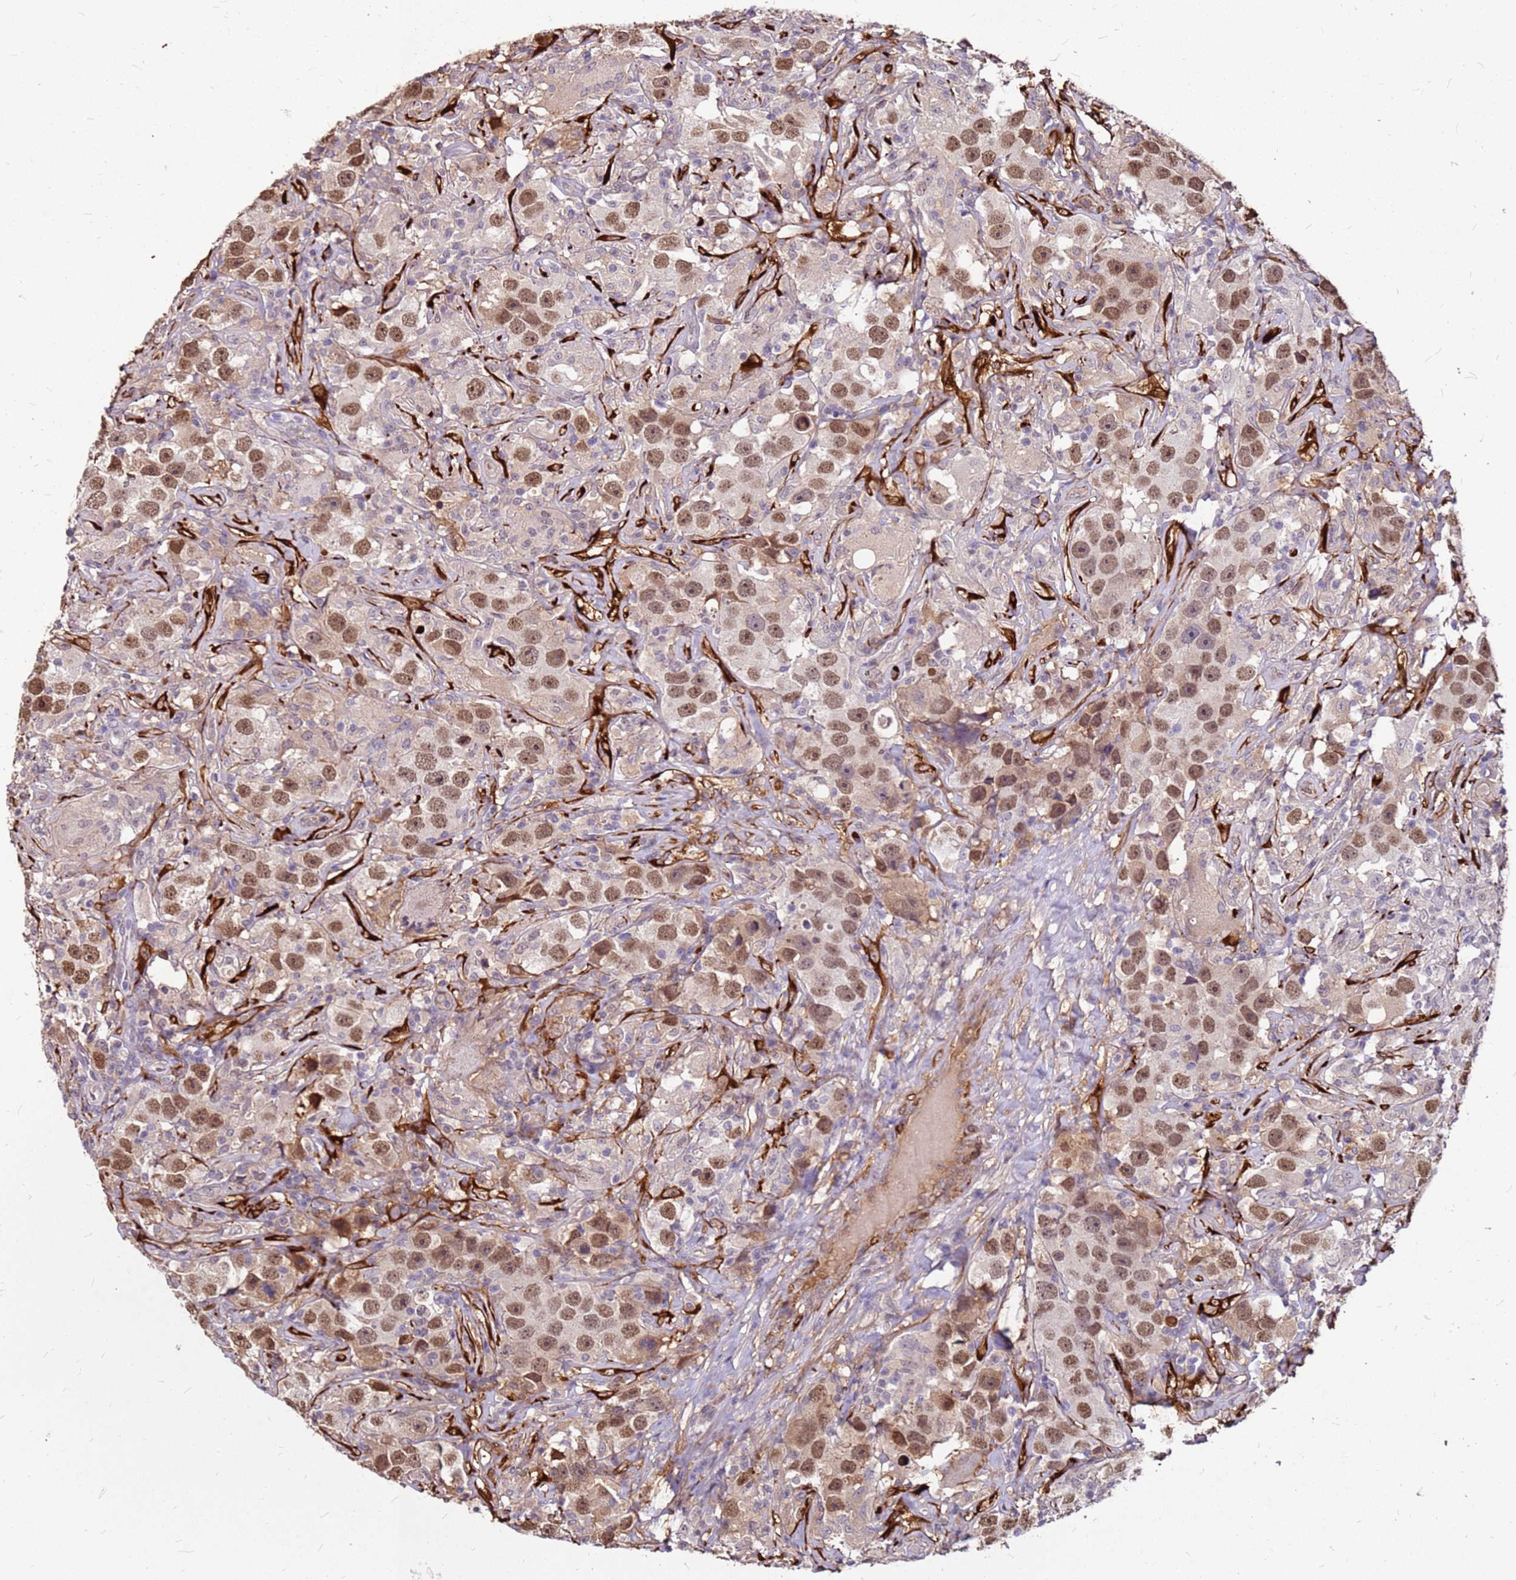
{"staining": {"intensity": "moderate", "quantity": ">75%", "location": "nuclear"}, "tissue": "testis cancer", "cell_type": "Tumor cells", "image_type": "cancer", "snomed": [{"axis": "morphology", "description": "Seminoma, NOS"}, {"axis": "topography", "description": "Testis"}], "caption": "Protein expression analysis of testis seminoma reveals moderate nuclear staining in about >75% of tumor cells. (Brightfield microscopy of DAB IHC at high magnification).", "gene": "ALDH1A3", "patient": {"sex": "male", "age": 49}}